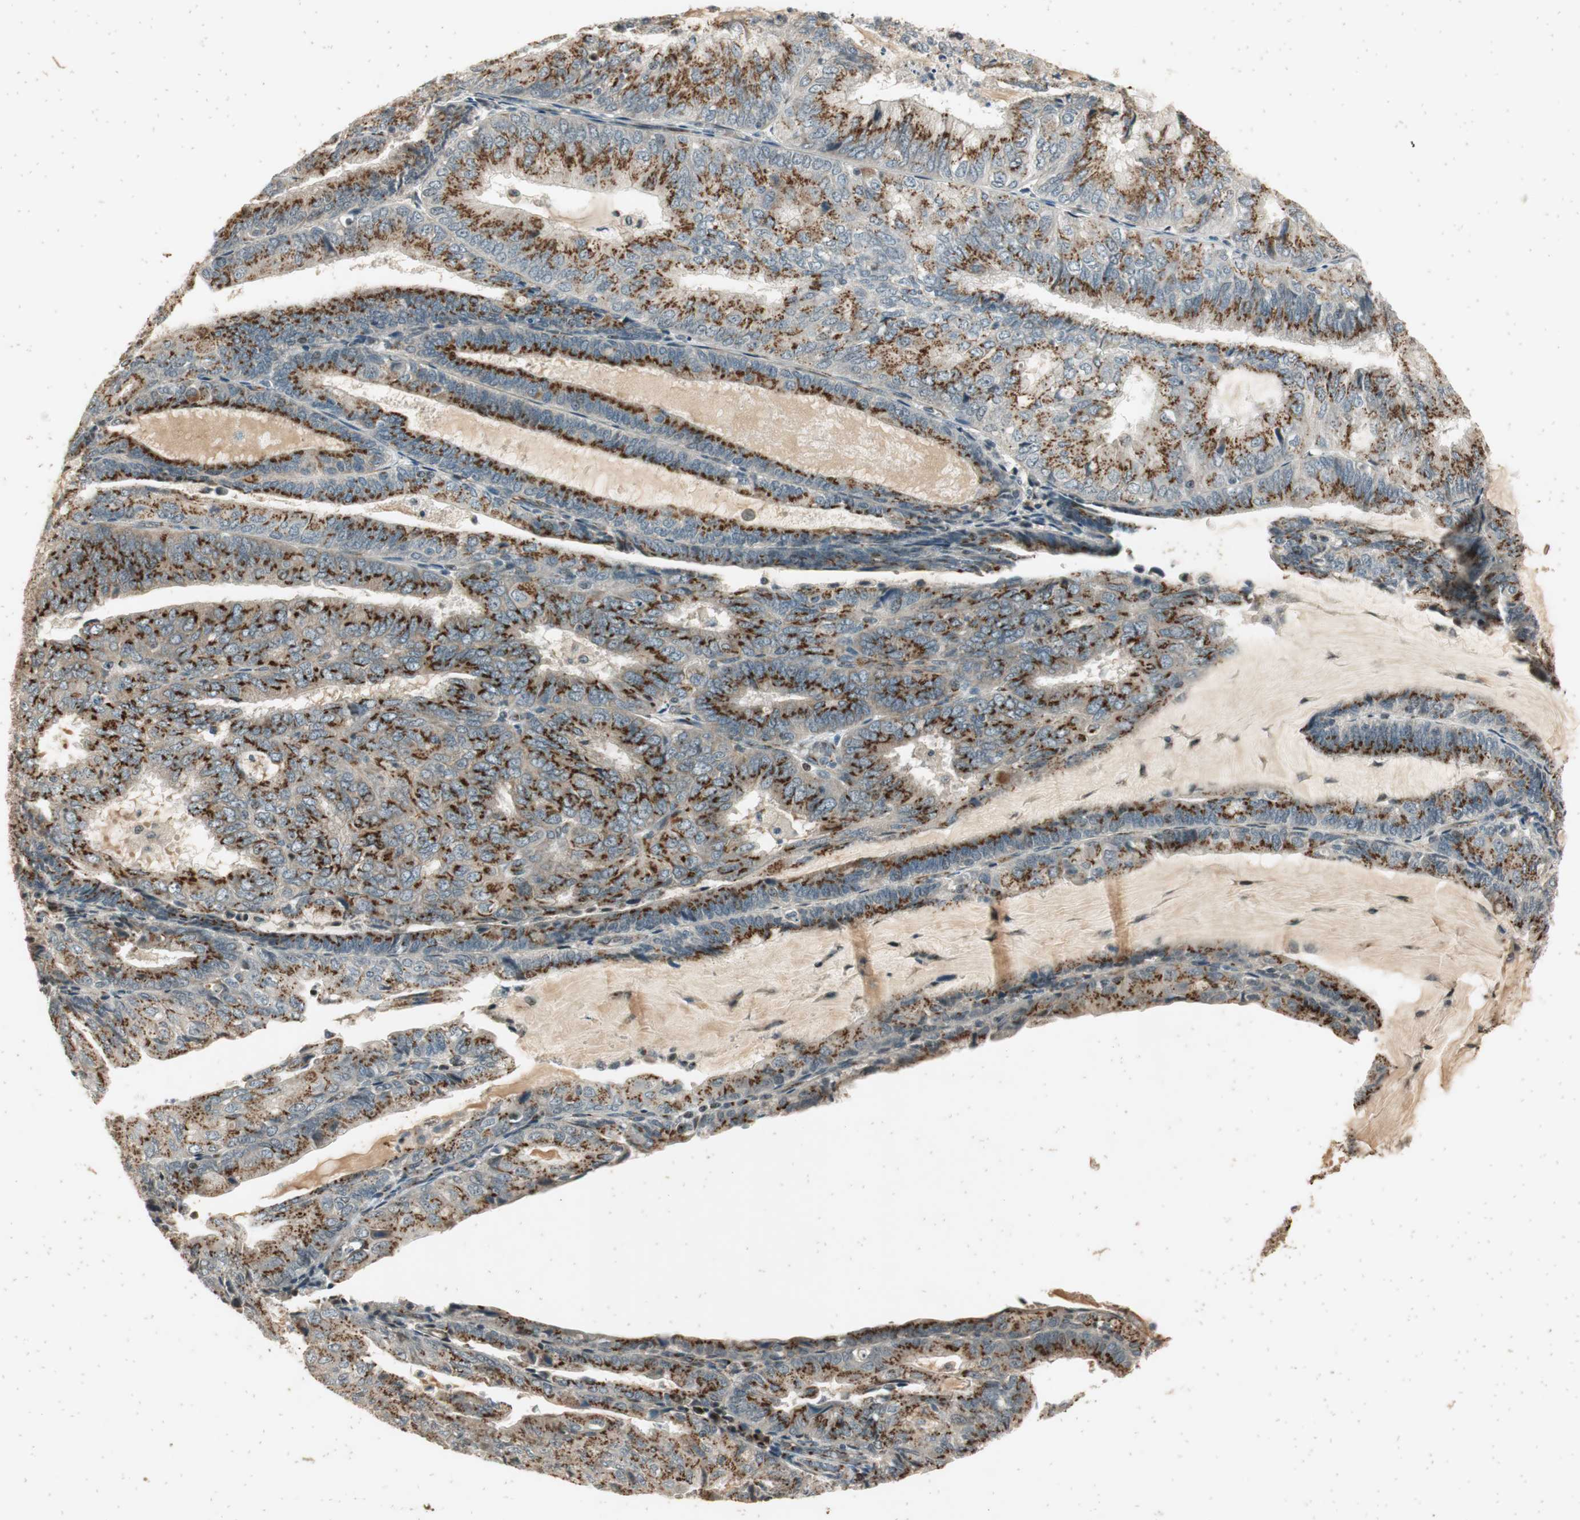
{"staining": {"intensity": "moderate", "quantity": ">75%", "location": "cytoplasmic/membranous"}, "tissue": "endometrial cancer", "cell_type": "Tumor cells", "image_type": "cancer", "snomed": [{"axis": "morphology", "description": "Adenocarcinoma, NOS"}, {"axis": "topography", "description": "Endometrium"}], "caption": "IHC (DAB) staining of adenocarcinoma (endometrial) demonstrates moderate cytoplasmic/membranous protein expression in approximately >75% of tumor cells.", "gene": "NEO1", "patient": {"sex": "female", "age": 81}}